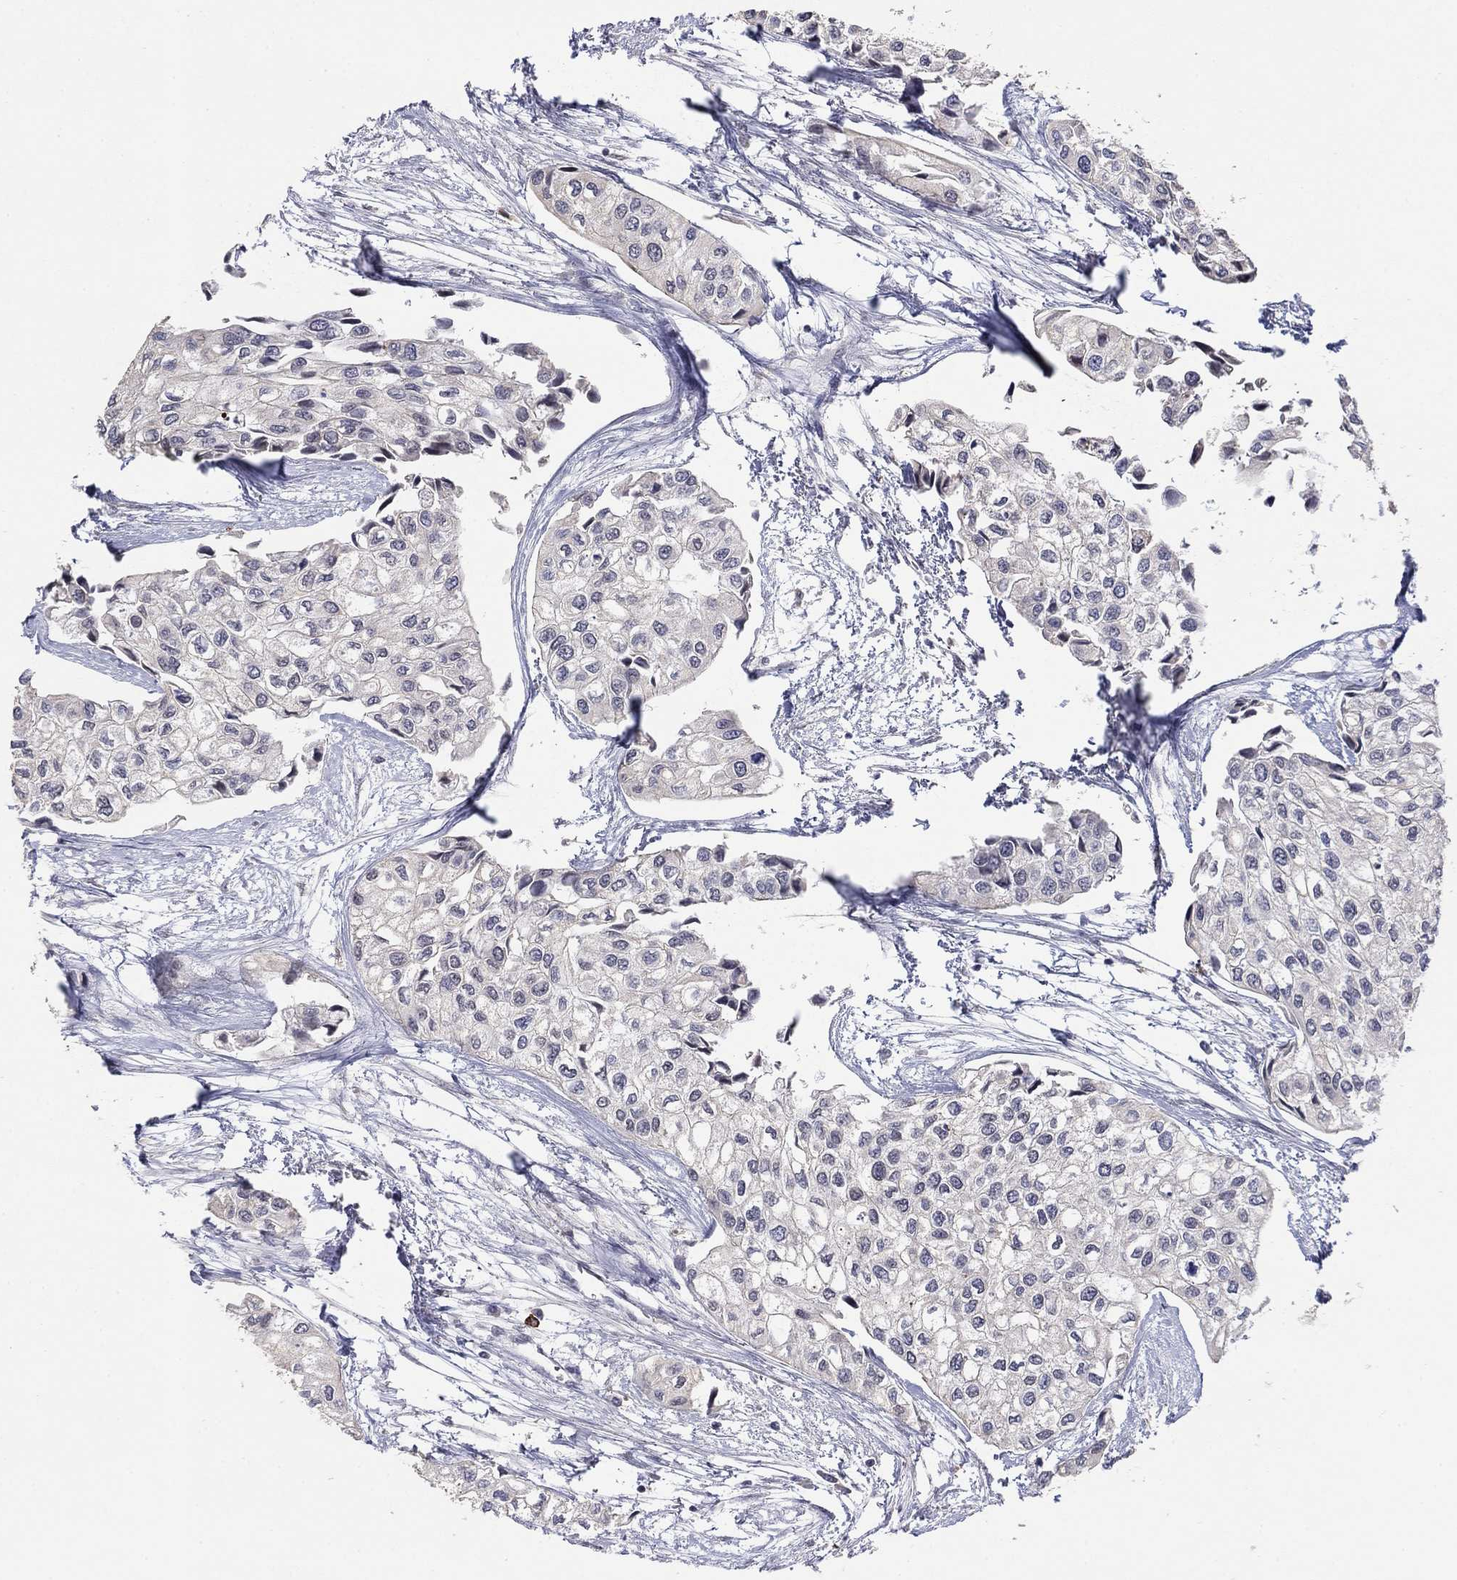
{"staining": {"intensity": "negative", "quantity": "none", "location": "none"}, "tissue": "urothelial cancer", "cell_type": "Tumor cells", "image_type": "cancer", "snomed": [{"axis": "morphology", "description": "Urothelial carcinoma, High grade"}, {"axis": "topography", "description": "Urinary bladder"}], "caption": "Immunohistochemistry of urothelial cancer displays no positivity in tumor cells.", "gene": "GRIA3", "patient": {"sex": "male", "age": 73}}